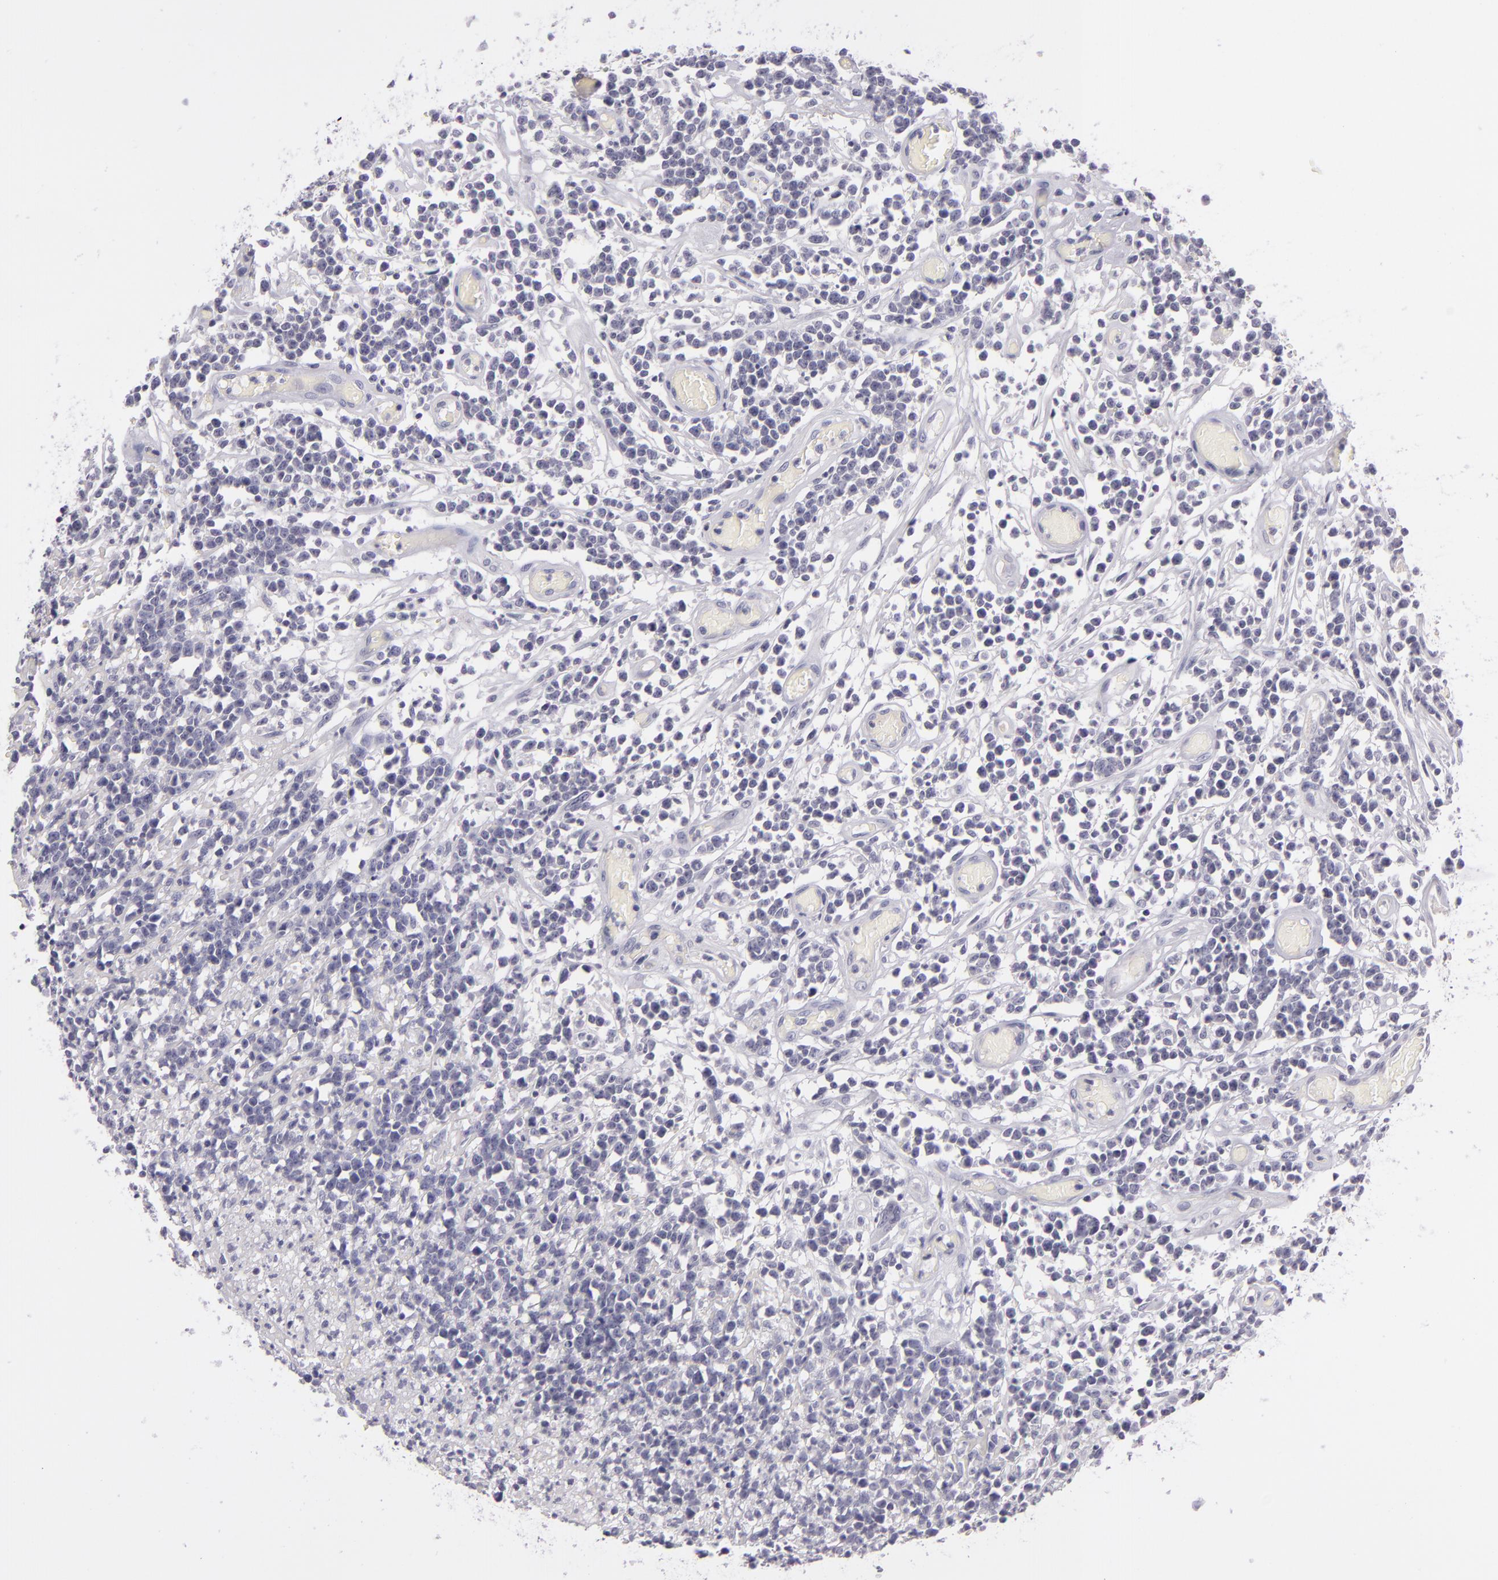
{"staining": {"intensity": "negative", "quantity": "none", "location": "none"}, "tissue": "lymphoma", "cell_type": "Tumor cells", "image_type": "cancer", "snomed": [{"axis": "morphology", "description": "Malignant lymphoma, non-Hodgkin's type, High grade"}, {"axis": "topography", "description": "Colon"}], "caption": "IHC of human high-grade malignant lymphoma, non-Hodgkin's type reveals no positivity in tumor cells.", "gene": "DAG1", "patient": {"sex": "male", "age": 82}}